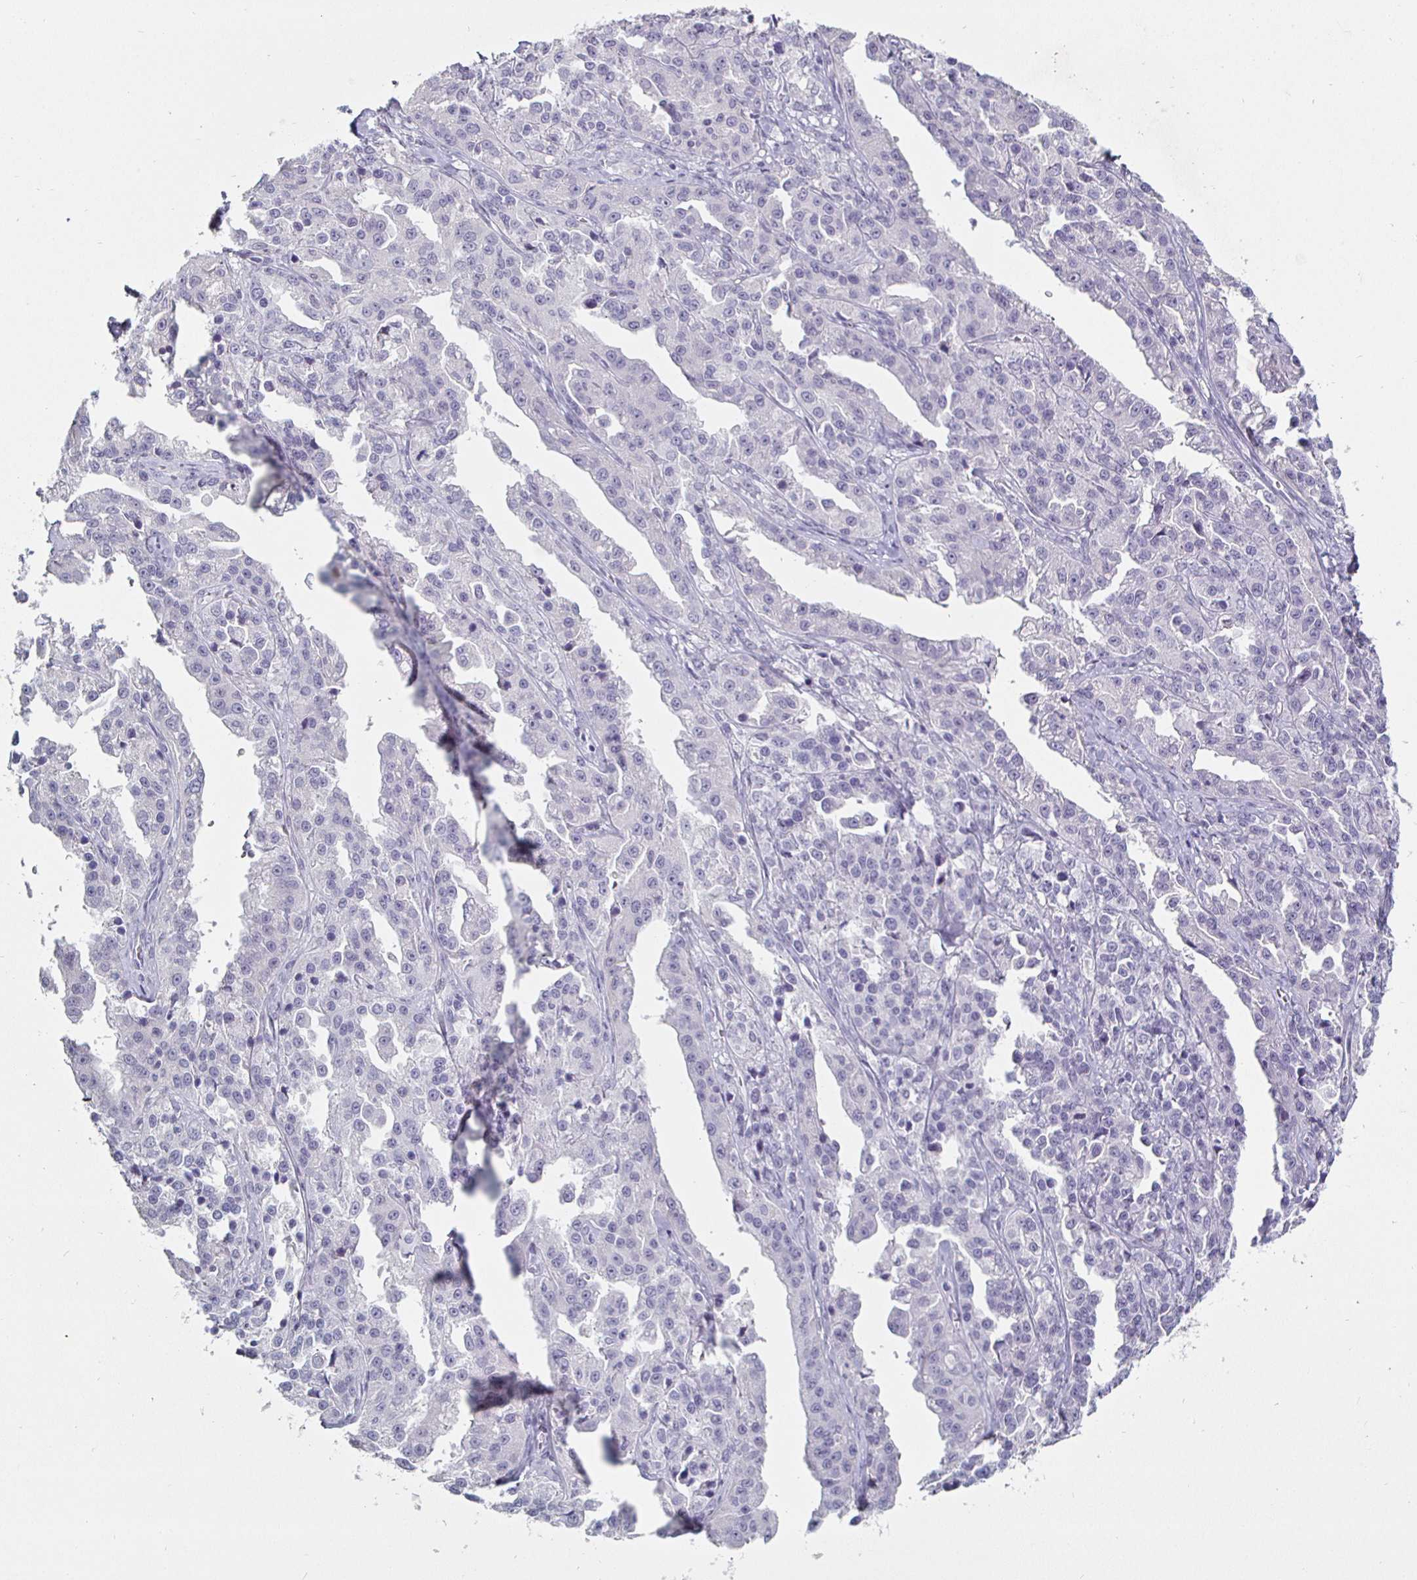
{"staining": {"intensity": "negative", "quantity": "none", "location": "none"}, "tissue": "ovarian cancer", "cell_type": "Tumor cells", "image_type": "cancer", "snomed": [{"axis": "morphology", "description": "Cystadenocarcinoma, serous, NOS"}, {"axis": "topography", "description": "Ovary"}], "caption": "A histopathology image of ovarian cancer stained for a protein displays no brown staining in tumor cells. Nuclei are stained in blue.", "gene": "ENPP1", "patient": {"sex": "female", "age": 75}}